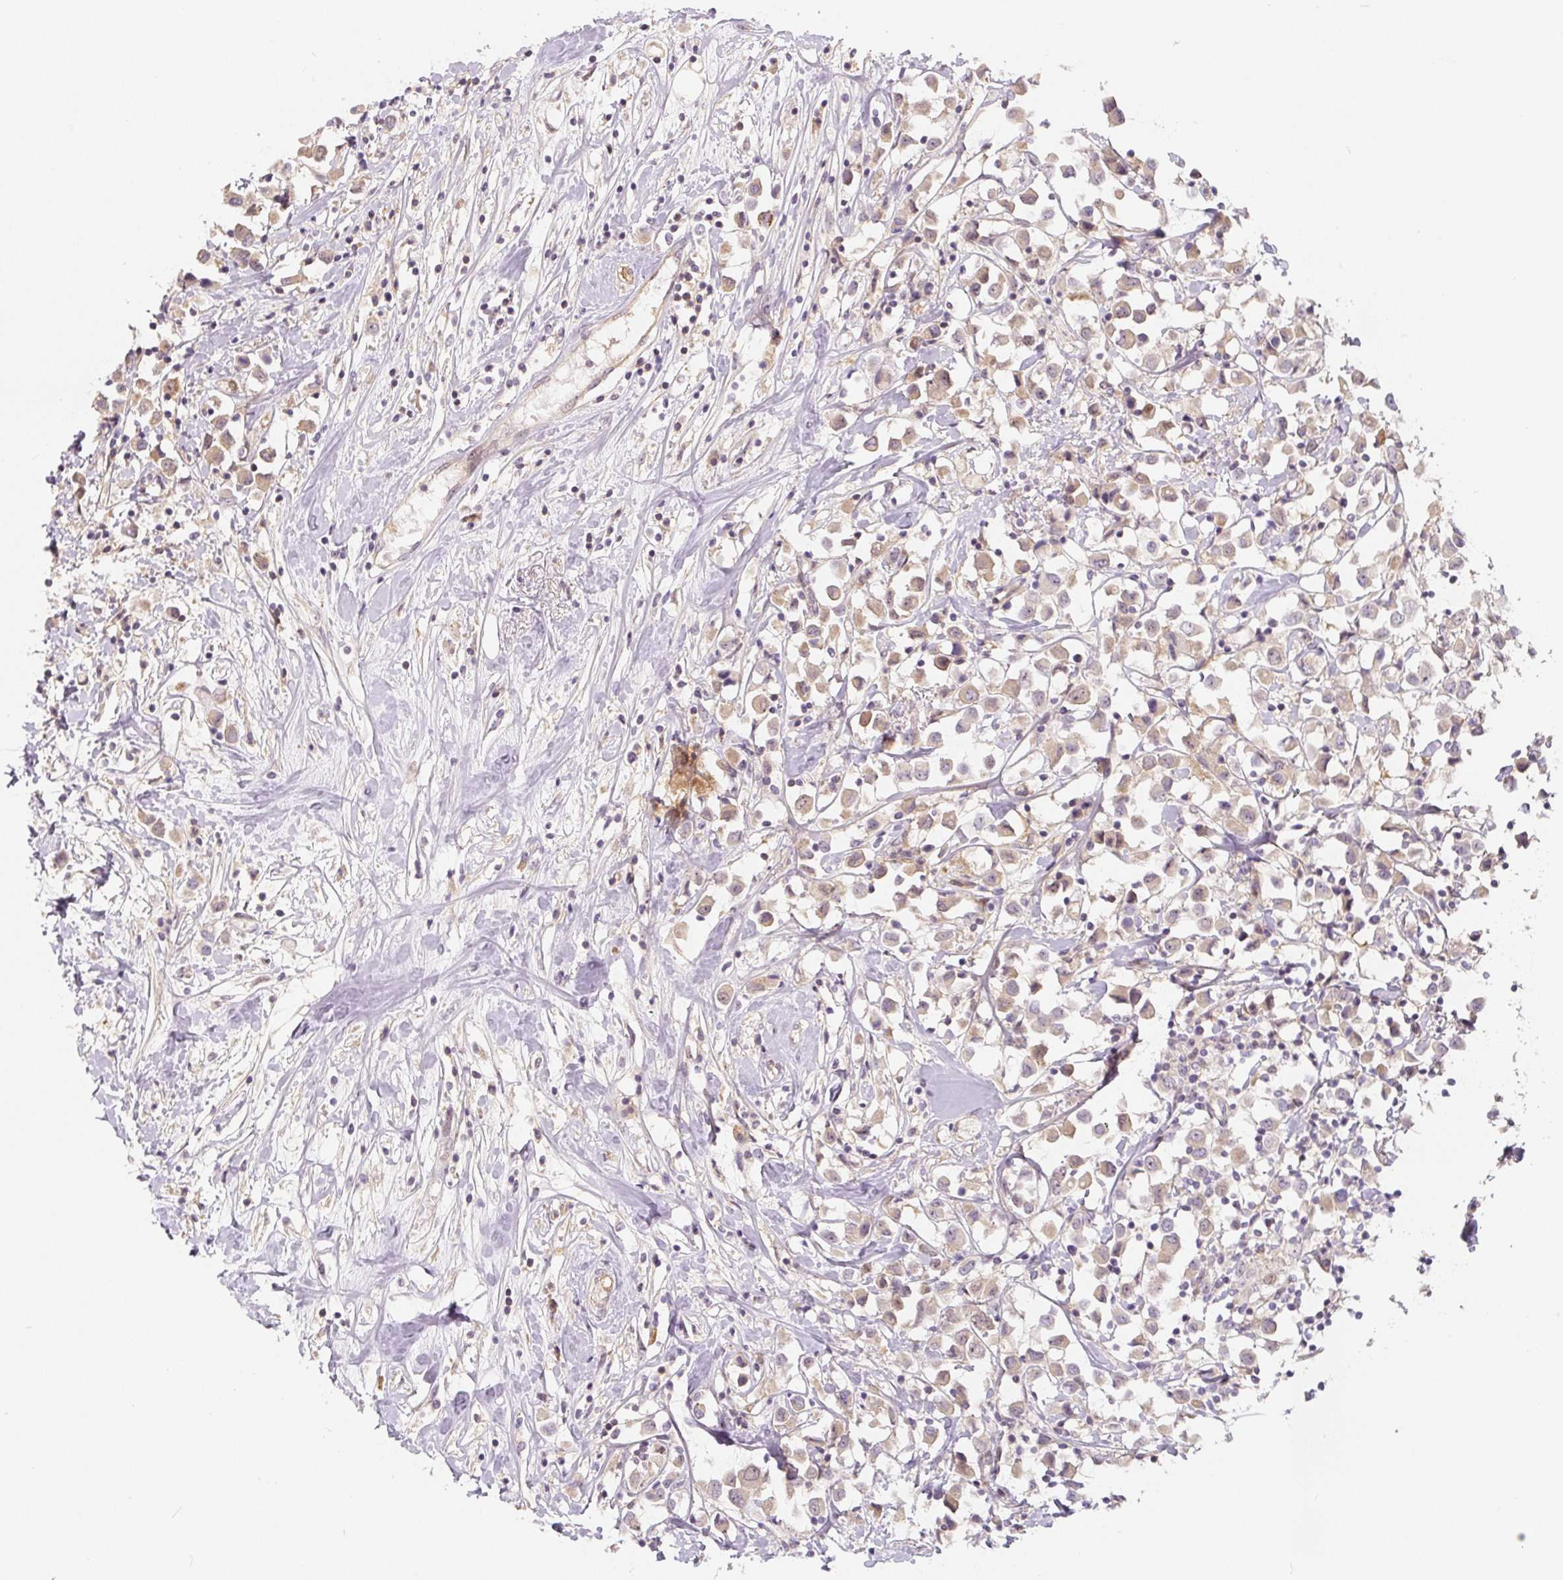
{"staining": {"intensity": "weak", "quantity": "25%-75%", "location": "cytoplasmic/membranous"}, "tissue": "breast cancer", "cell_type": "Tumor cells", "image_type": "cancer", "snomed": [{"axis": "morphology", "description": "Duct carcinoma"}, {"axis": "topography", "description": "Breast"}], "caption": "A brown stain shows weak cytoplasmic/membranous staining of a protein in breast intraductal carcinoma tumor cells. (DAB (3,3'-diaminobenzidine) IHC, brown staining for protein, blue staining for nuclei).", "gene": "PWWP3B", "patient": {"sex": "female", "age": 61}}